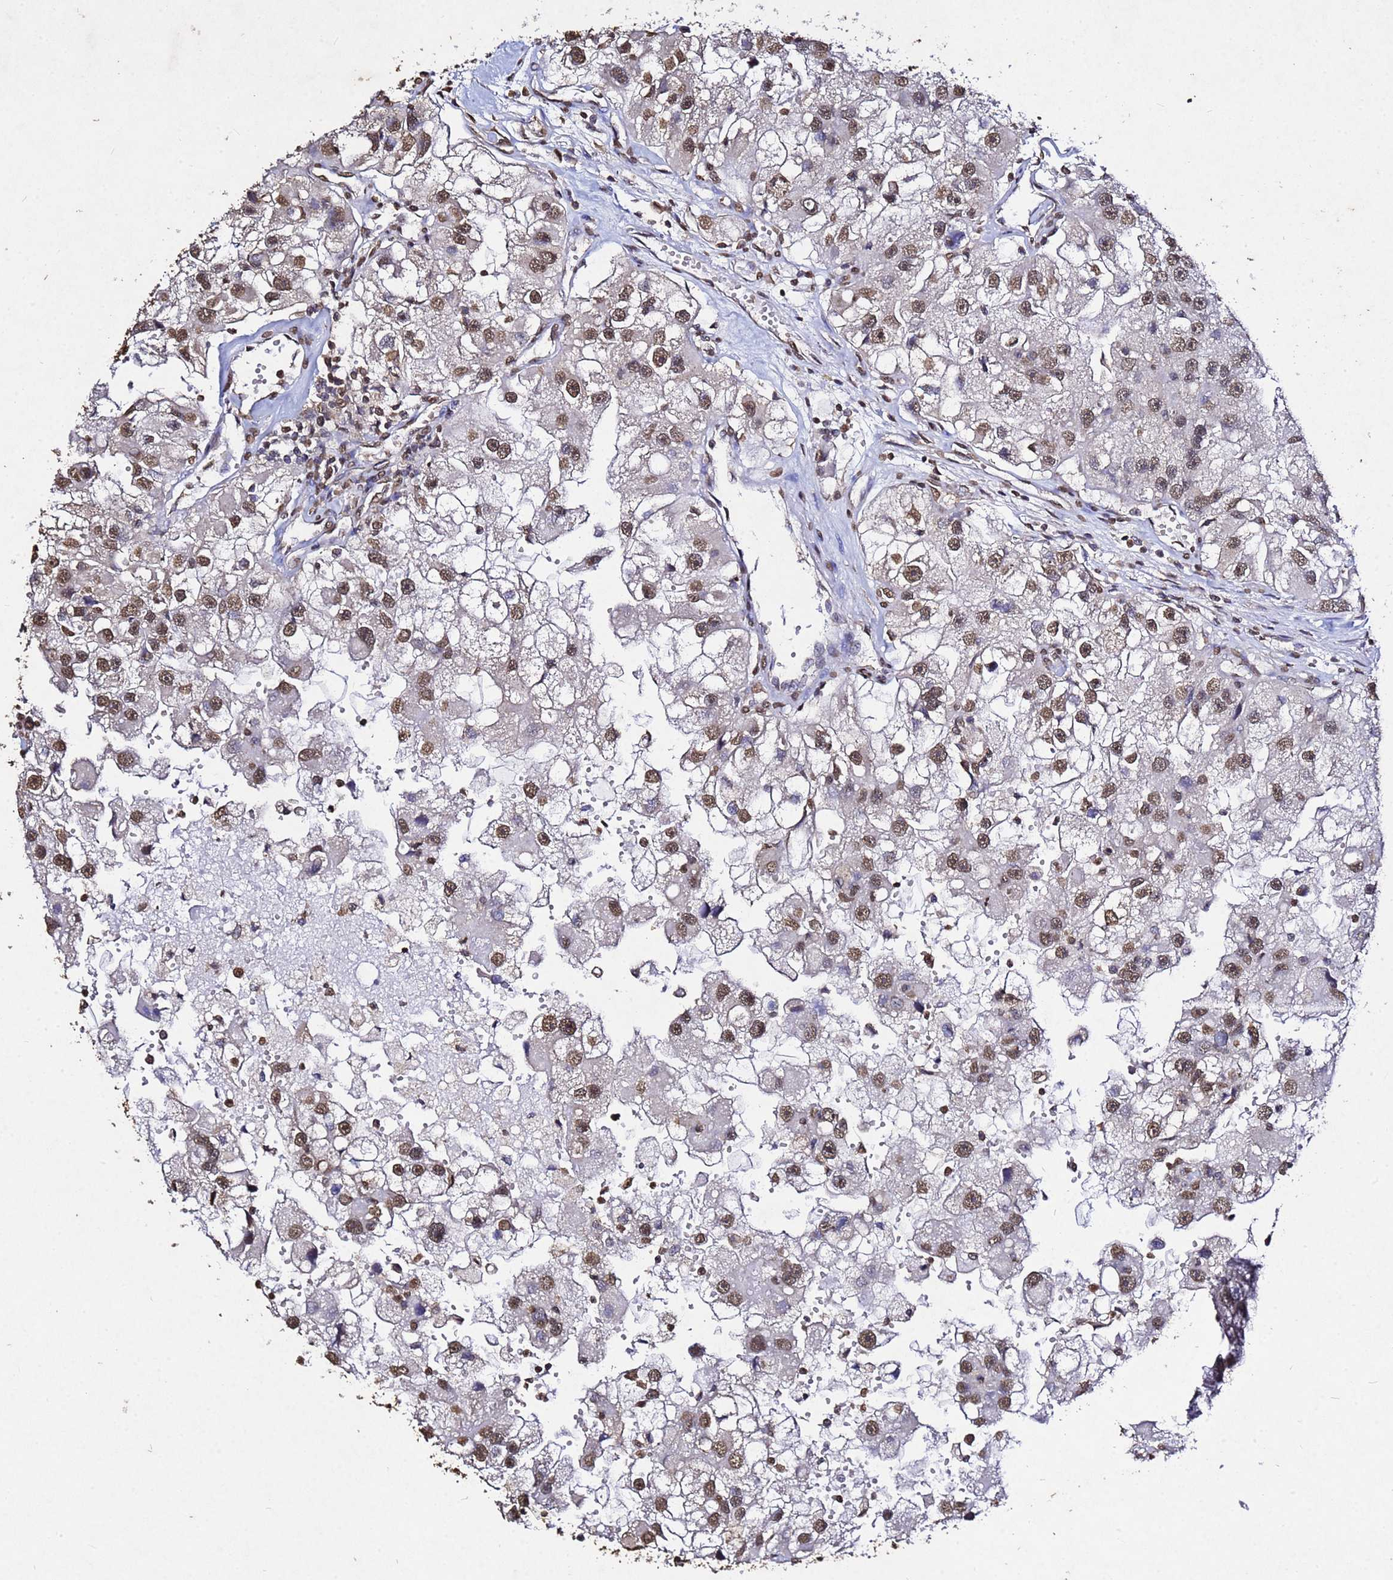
{"staining": {"intensity": "moderate", "quantity": ">75%", "location": "nuclear"}, "tissue": "renal cancer", "cell_type": "Tumor cells", "image_type": "cancer", "snomed": [{"axis": "morphology", "description": "Adenocarcinoma, NOS"}, {"axis": "topography", "description": "Kidney"}], "caption": "Immunohistochemistry (IHC) histopathology image of neoplastic tissue: human renal adenocarcinoma stained using immunohistochemistry displays medium levels of moderate protein expression localized specifically in the nuclear of tumor cells, appearing as a nuclear brown color.", "gene": "MYOCD", "patient": {"sex": "male", "age": 63}}